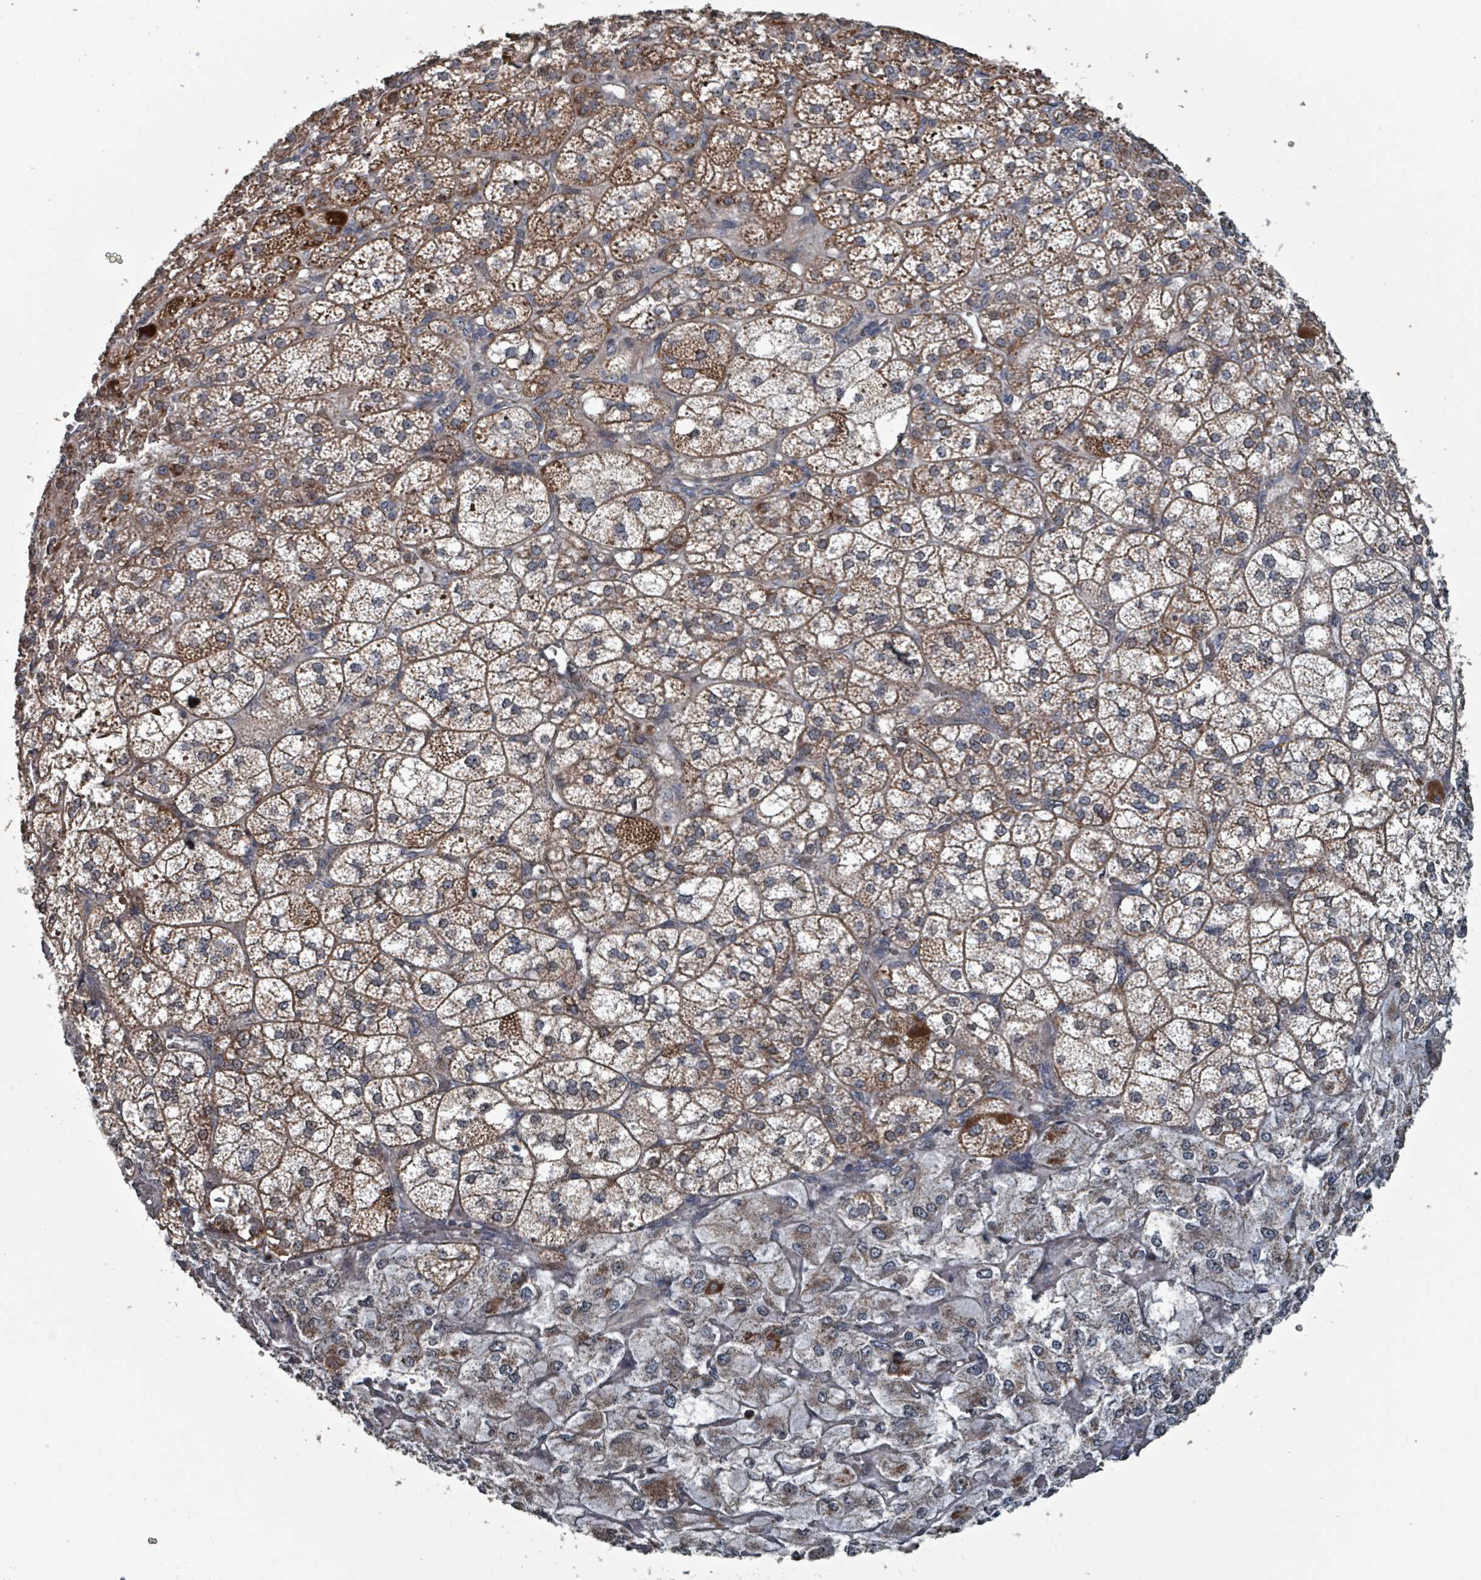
{"staining": {"intensity": "moderate", "quantity": ">75%", "location": "cytoplasmic/membranous"}, "tissue": "adrenal gland", "cell_type": "Glandular cells", "image_type": "normal", "snomed": [{"axis": "morphology", "description": "Normal tissue, NOS"}, {"axis": "topography", "description": "Adrenal gland"}], "caption": "IHC micrograph of normal adrenal gland: adrenal gland stained using IHC shows medium levels of moderate protein expression localized specifically in the cytoplasmic/membranous of glandular cells, appearing as a cytoplasmic/membranous brown color.", "gene": "MRPL4", "patient": {"sex": "female", "age": 60}}